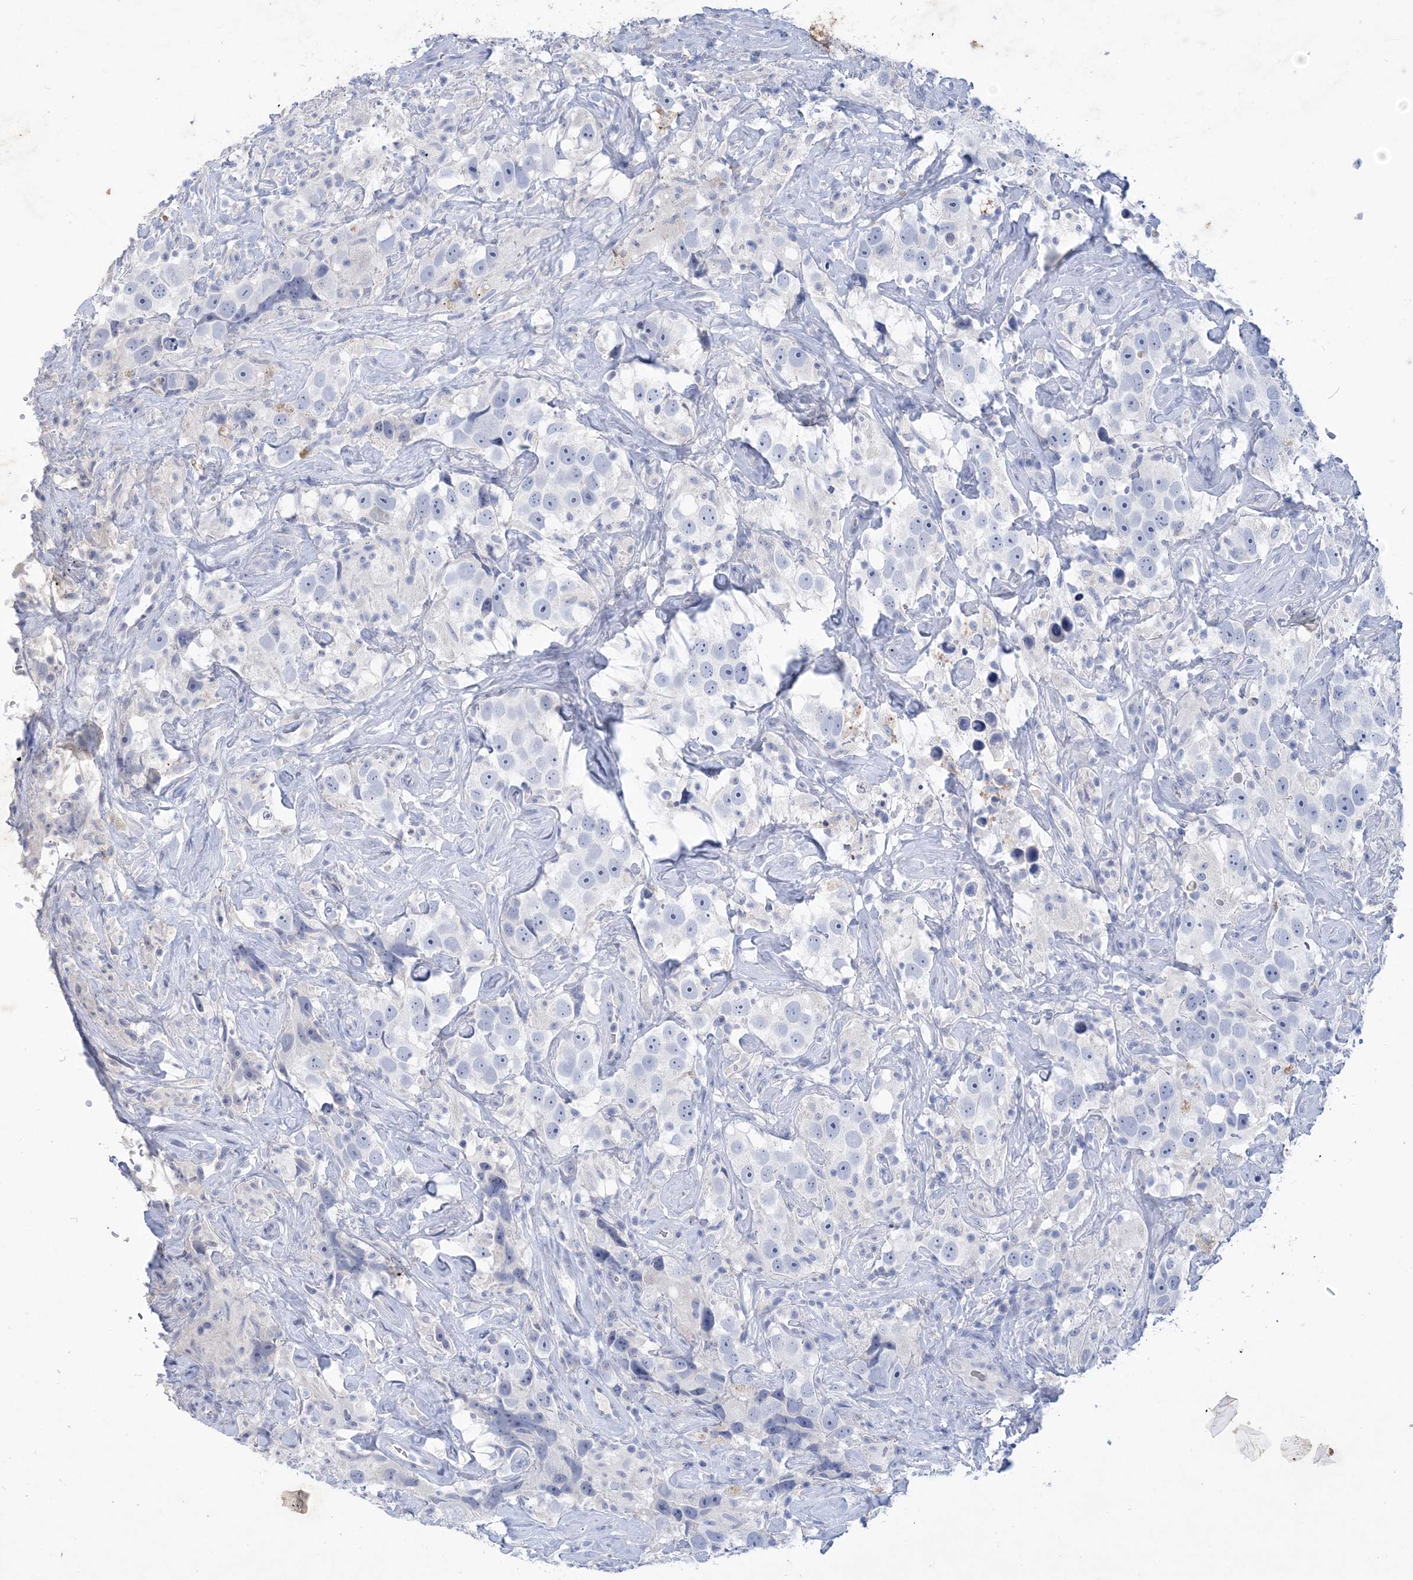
{"staining": {"intensity": "negative", "quantity": "none", "location": "none"}, "tissue": "testis cancer", "cell_type": "Tumor cells", "image_type": "cancer", "snomed": [{"axis": "morphology", "description": "Seminoma, NOS"}, {"axis": "topography", "description": "Testis"}], "caption": "Testis seminoma was stained to show a protein in brown. There is no significant positivity in tumor cells. (Stains: DAB (3,3'-diaminobenzidine) immunohistochemistry (IHC) with hematoxylin counter stain, Microscopy: brightfield microscopy at high magnification).", "gene": "COPS8", "patient": {"sex": "male", "age": 49}}